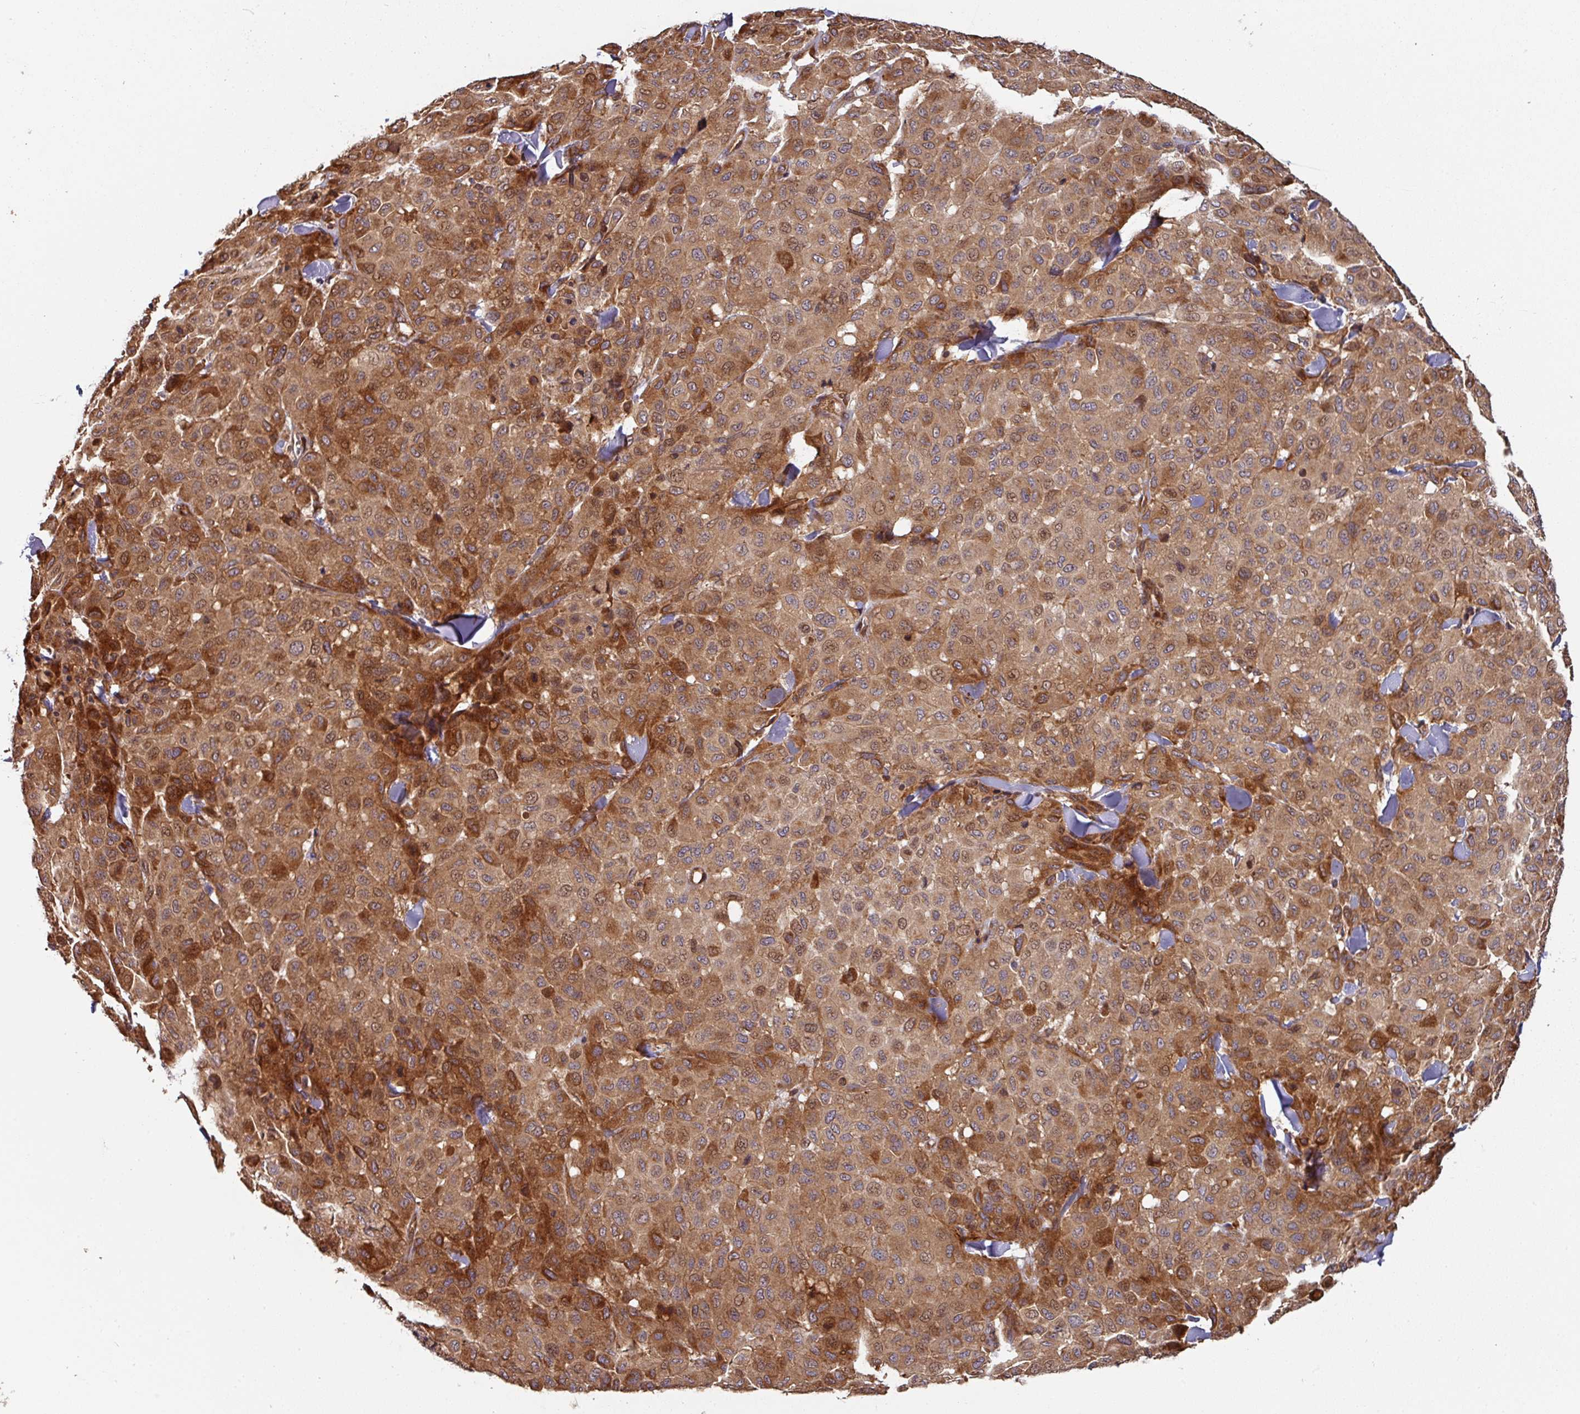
{"staining": {"intensity": "moderate", "quantity": ">75%", "location": "cytoplasmic/membranous"}, "tissue": "melanoma", "cell_type": "Tumor cells", "image_type": "cancer", "snomed": [{"axis": "morphology", "description": "Malignant melanoma, Metastatic site"}, {"axis": "topography", "description": "Skin"}], "caption": "Immunohistochemistry (IHC) image of neoplastic tissue: human melanoma stained using immunohistochemistry (IHC) demonstrates medium levels of moderate protein expression localized specifically in the cytoplasmic/membranous of tumor cells, appearing as a cytoplasmic/membranous brown color.", "gene": "SIK1", "patient": {"sex": "female", "age": 81}}